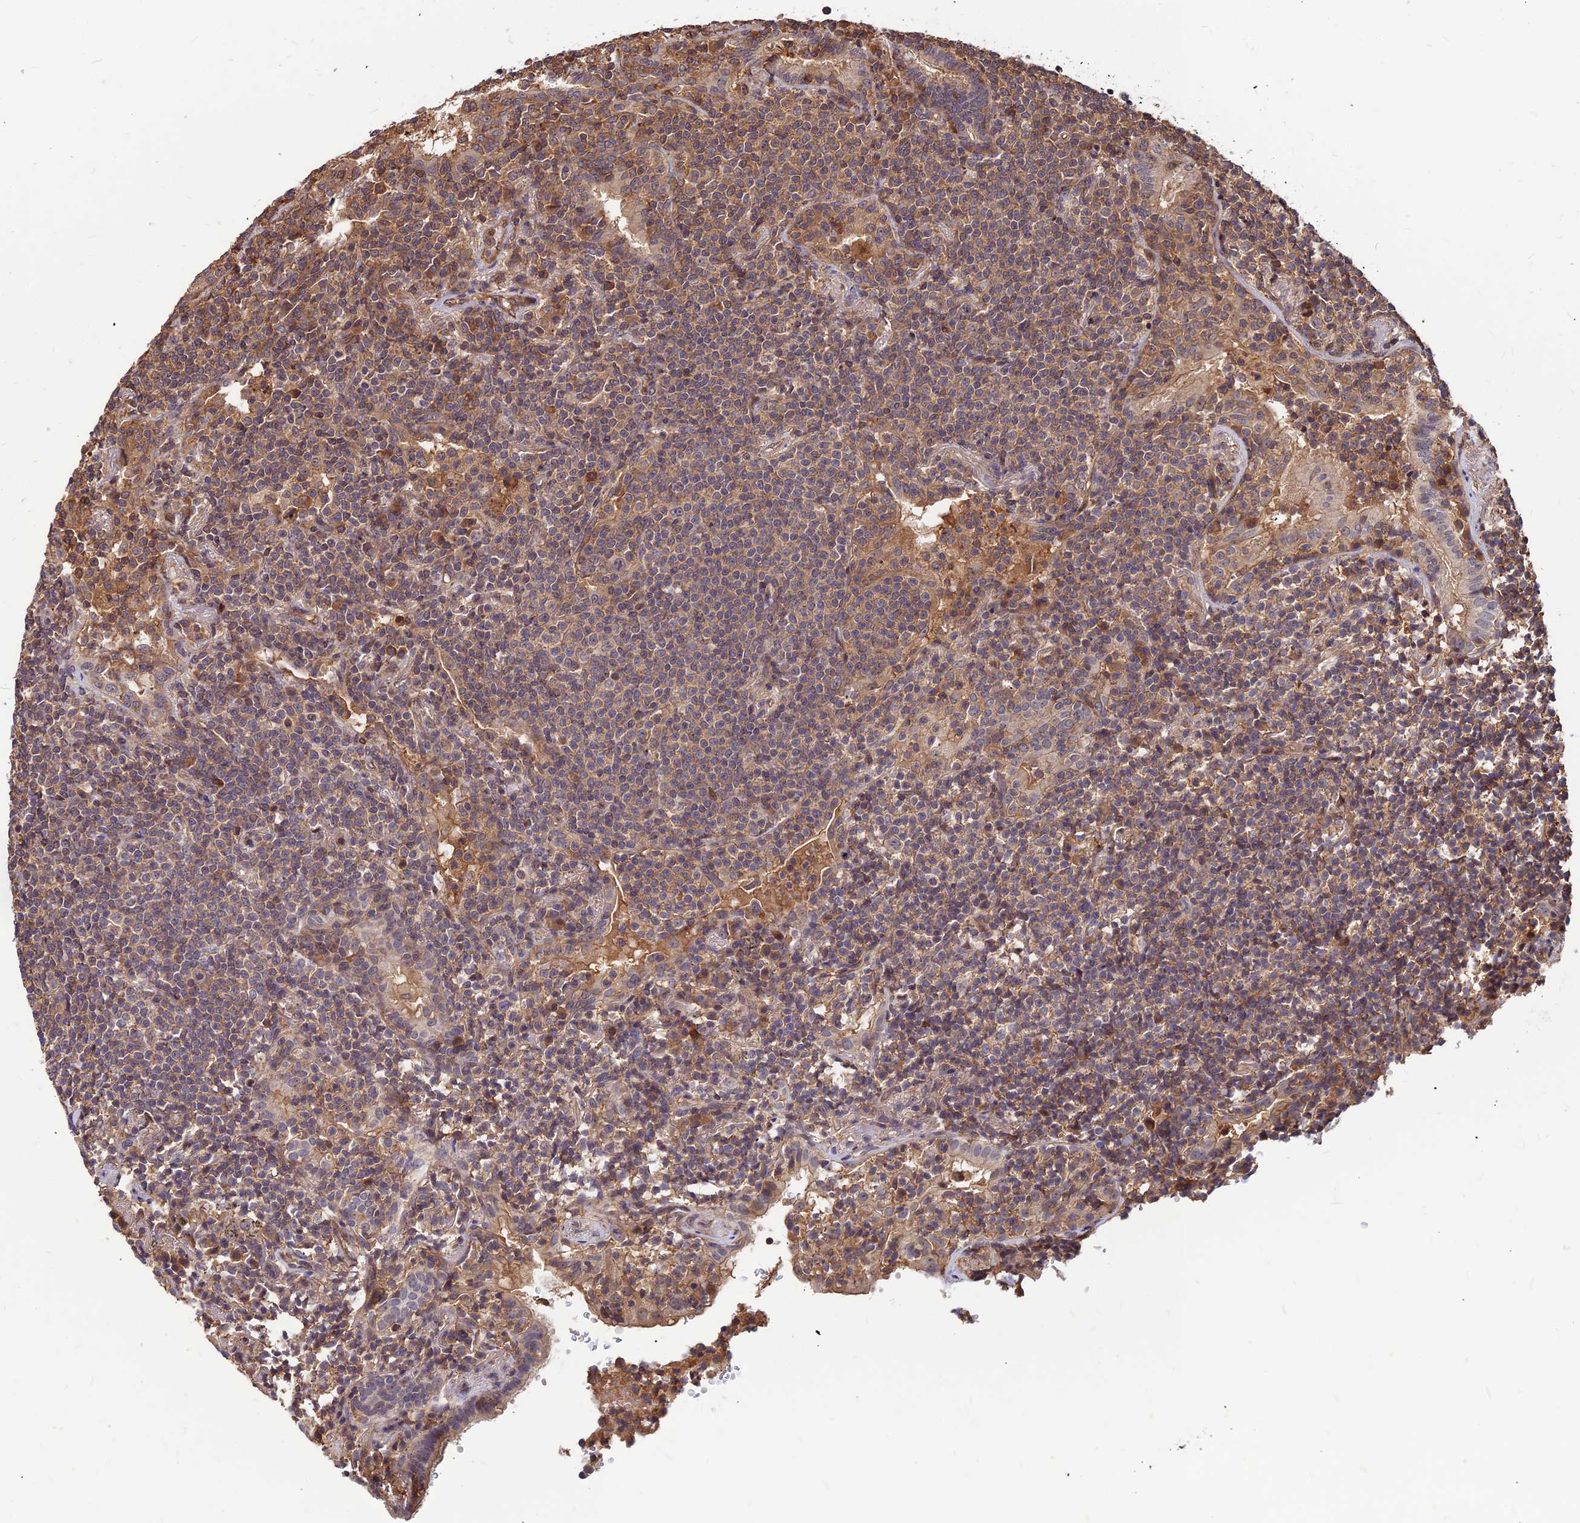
{"staining": {"intensity": "weak", "quantity": ">75%", "location": "cytoplasmic/membranous"}, "tissue": "lymphoma", "cell_type": "Tumor cells", "image_type": "cancer", "snomed": [{"axis": "morphology", "description": "Malignant lymphoma, non-Hodgkin's type, Low grade"}, {"axis": "topography", "description": "Lung"}], "caption": "Immunohistochemical staining of human low-grade malignant lymphoma, non-Hodgkin's type exhibits low levels of weak cytoplasmic/membranous protein staining in about >75% of tumor cells. (DAB IHC, brown staining for protein, blue staining for nuclei).", "gene": "ZNF467", "patient": {"sex": "female", "age": 71}}